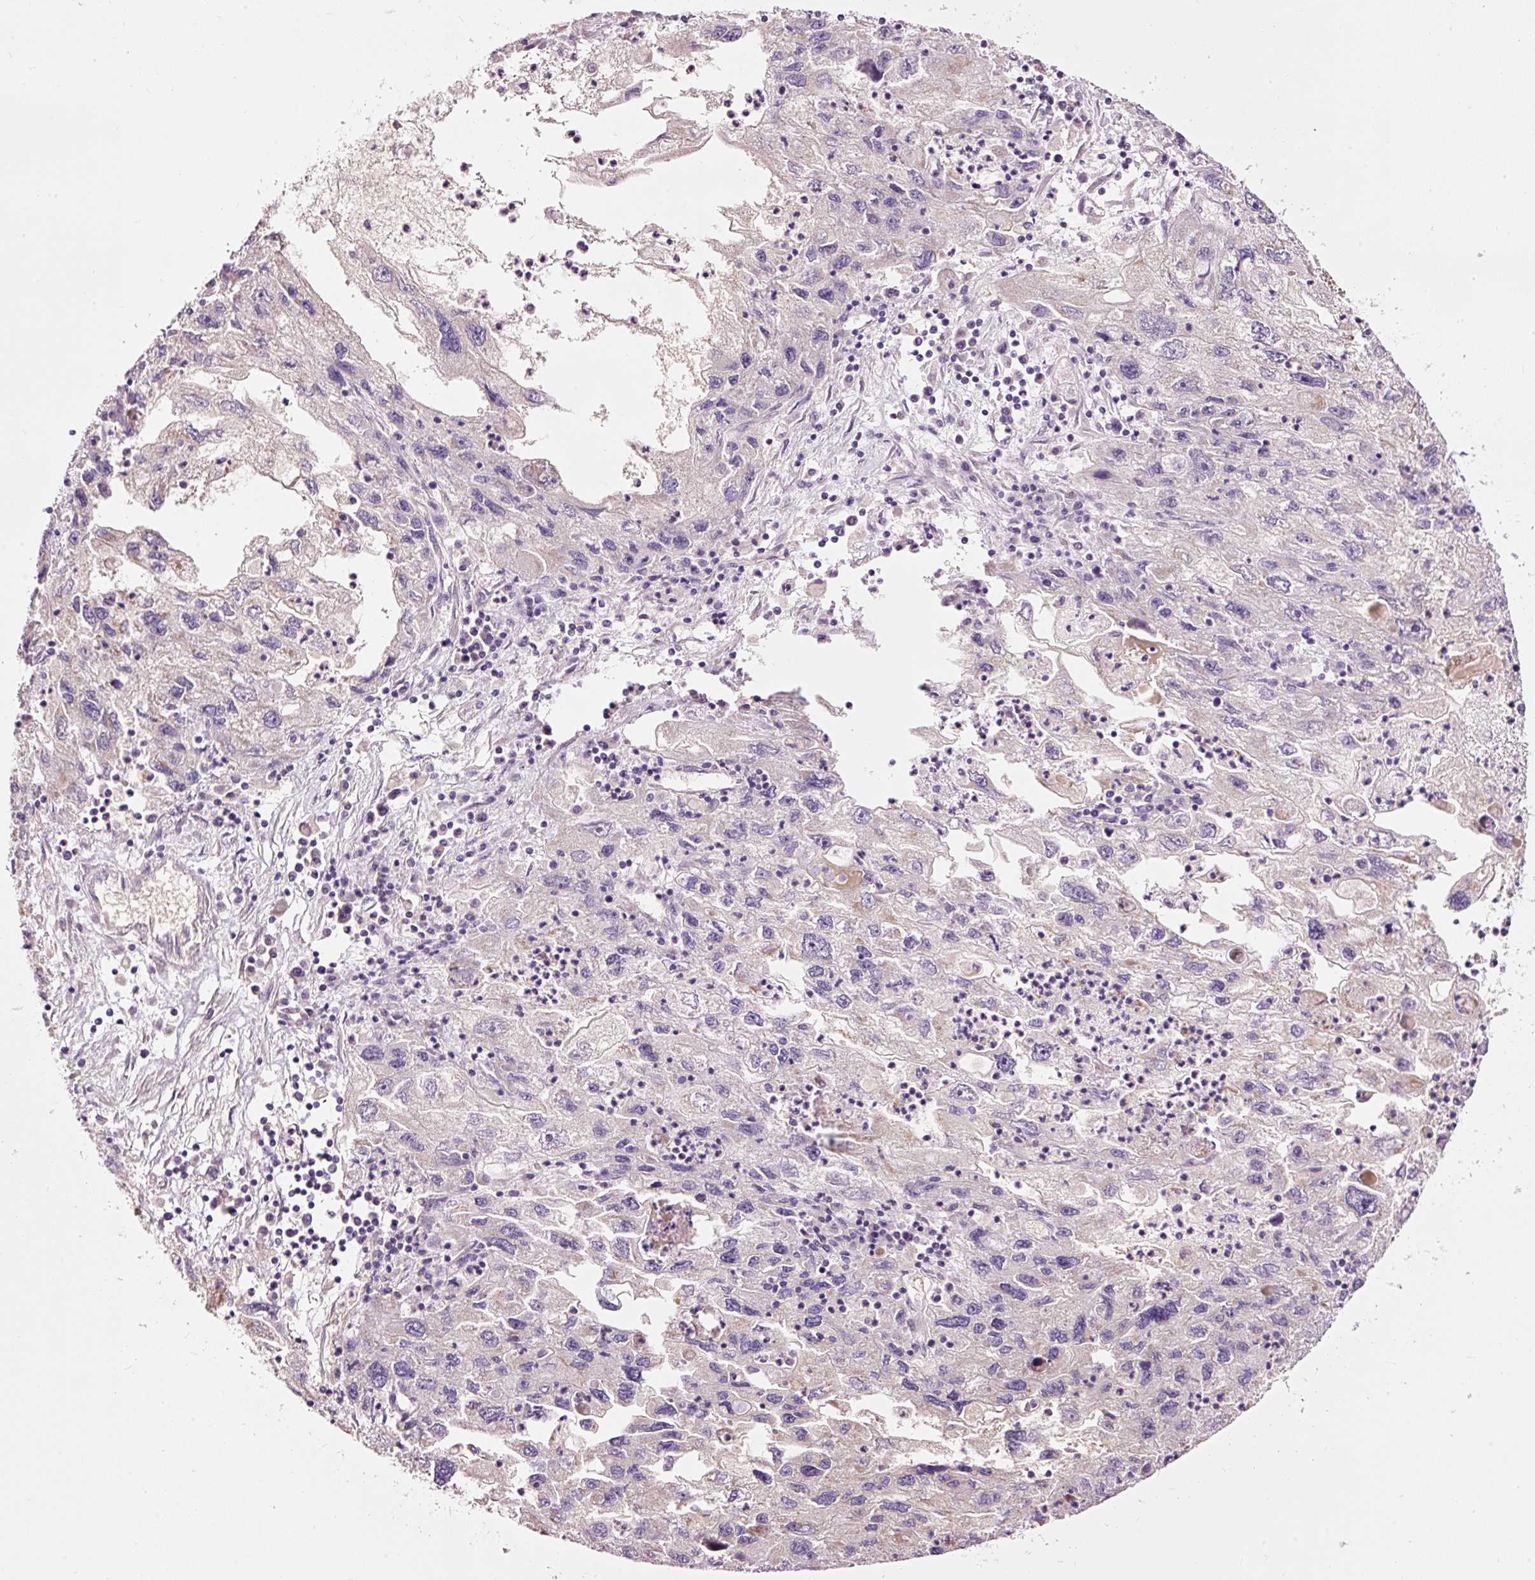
{"staining": {"intensity": "weak", "quantity": "<25%", "location": "cytoplasmic/membranous"}, "tissue": "endometrial cancer", "cell_type": "Tumor cells", "image_type": "cancer", "snomed": [{"axis": "morphology", "description": "Adenocarcinoma, NOS"}, {"axis": "topography", "description": "Endometrium"}], "caption": "DAB immunohistochemical staining of human adenocarcinoma (endometrial) demonstrates no significant positivity in tumor cells.", "gene": "LDHAL6B", "patient": {"sex": "female", "age": 49}}